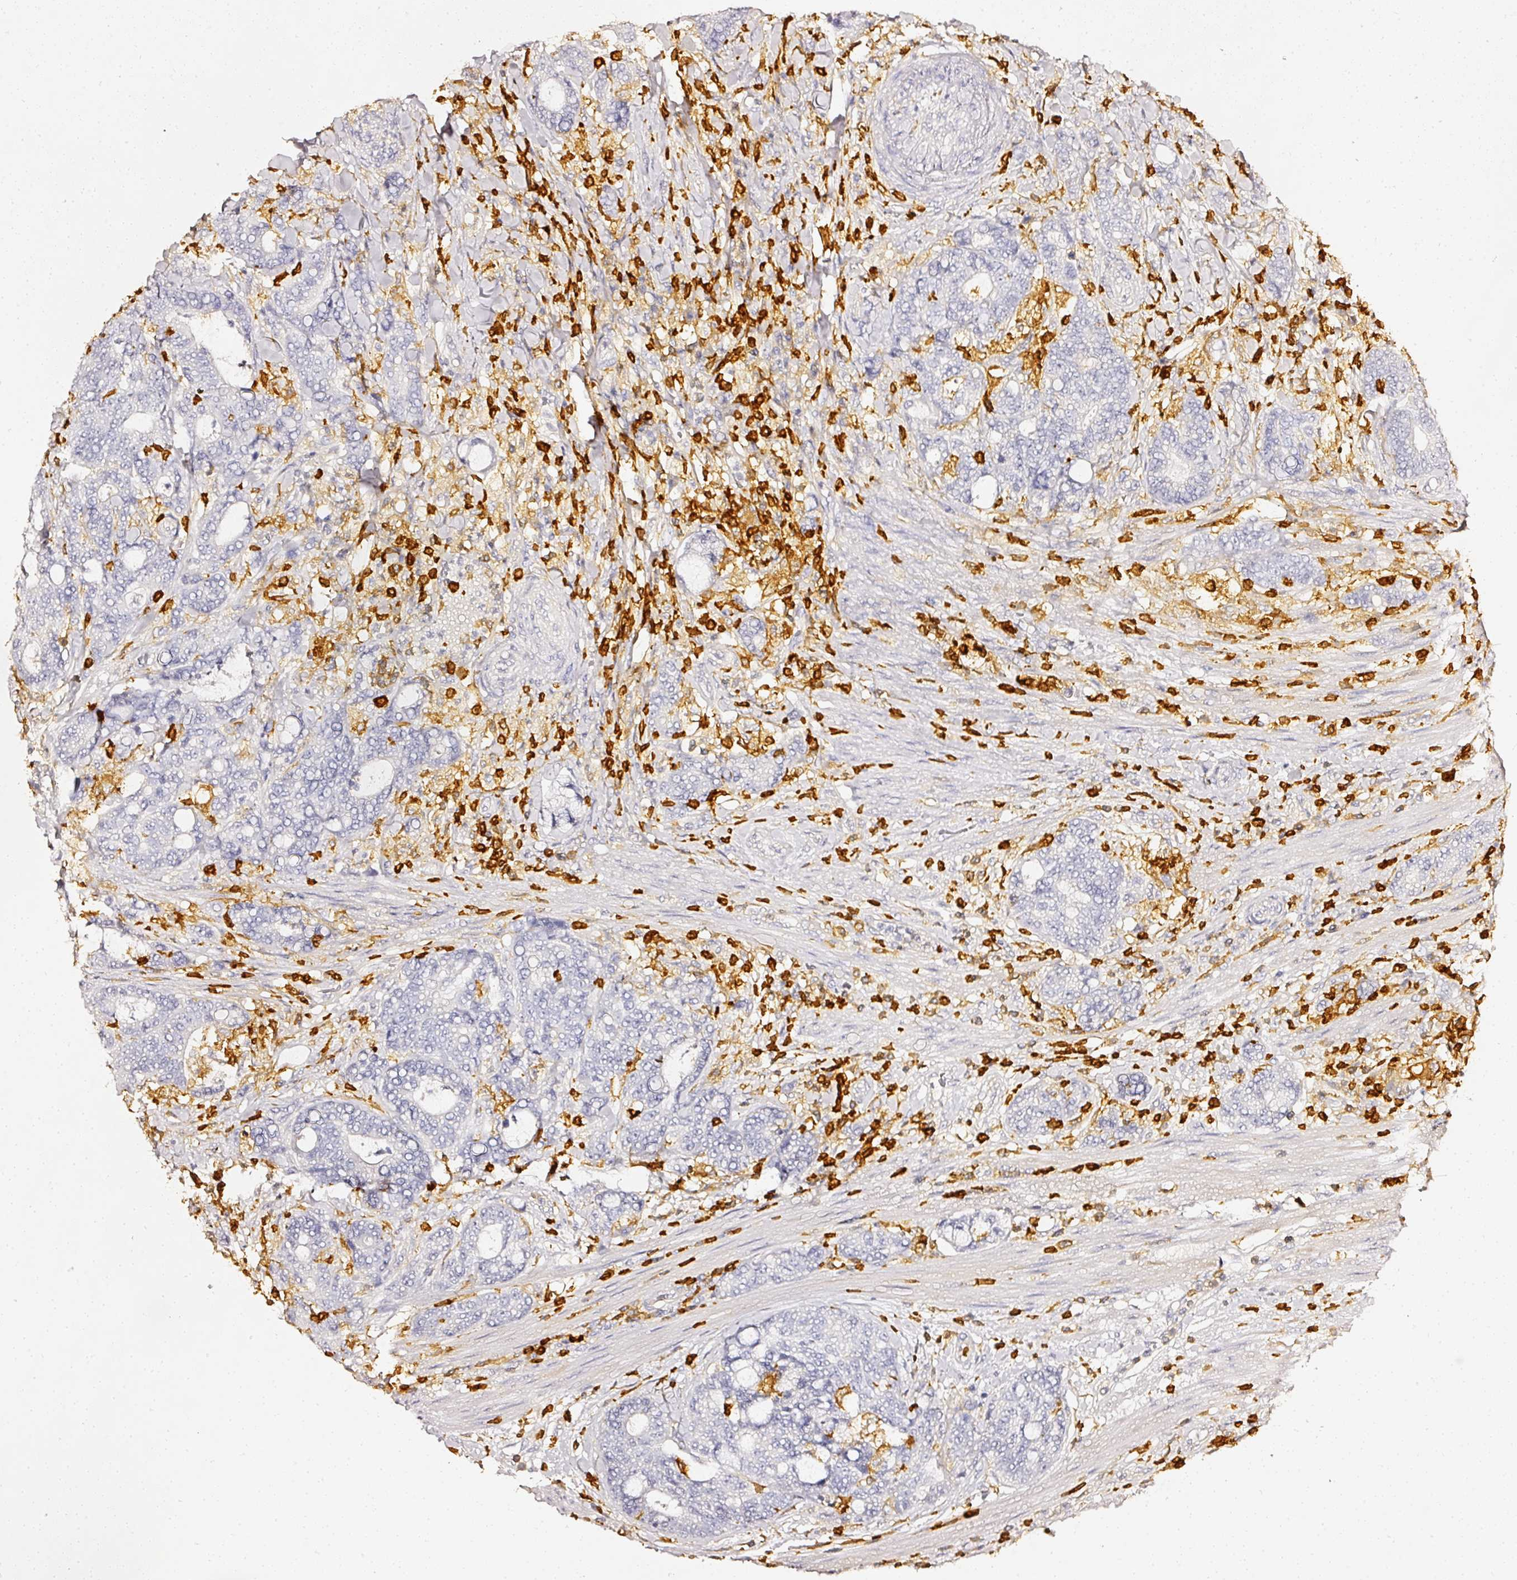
{"staining": {"intensity": "negative", "quantity": "none", "location": "none"}, "tissue": "colorectal cancer", "cell_type": "Tumor cells", "image_type": "cancer", "snomed": [{"axis": "morphology", "description": "Adenocarcinoma, NOS"}, {"axis": "topography", "description": "Colon"}], "caption": "A high-resolution image shows immunohistochemistry staining of colorectal cancer (adenocarcinoma), which exhibits no significant positivity in tumor cells. (Immunohistochemistry (ihc), brightfield microscopy, high magnification).", "gene": "EVL", "patient": {"sex": "female", "age": 82}}